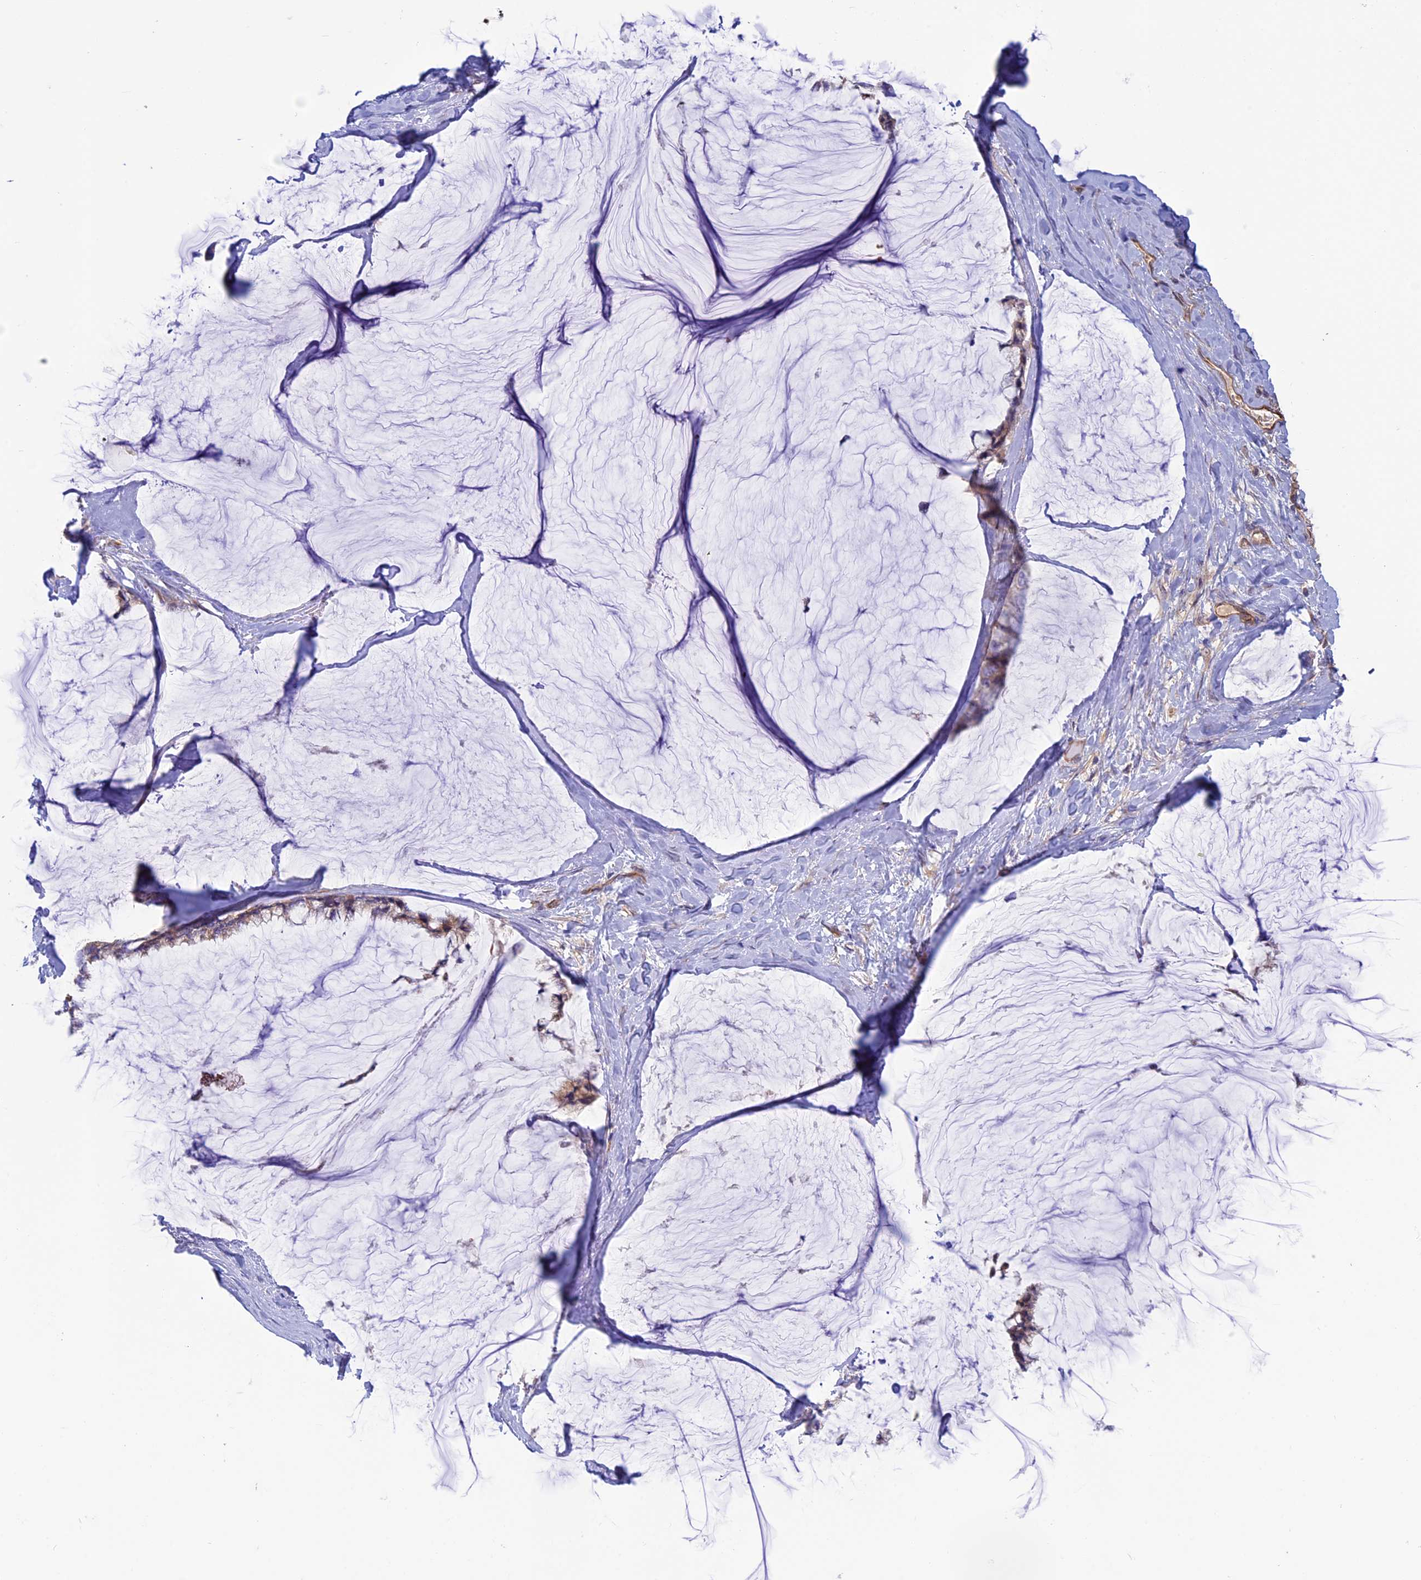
{"staining": {"intensity": "weak", "quantity": "25%-75%", "location": "cytoplasmic/membranous"}, "tissue": "ovarian cancer", "cell_type": "Tumor cells", "image_type": "cancer", "snomed": [{"axis": "morphology", "description": "Cystadenocarcinoma, mucinous, NOS"}, {"axis": "topography", "description": "Ovary"}], "caption": "An immunohistochemistry (IHC) histopathology image of neoplastic tissue is shown. Protein staining in brown labels weak cytoplasmic/membranous positivity in mucinous cystadenocarcinoma (ovarian) within tumor cells.", "gene": "DUS3L", "patient": {"sex": "female", "age": 39}}